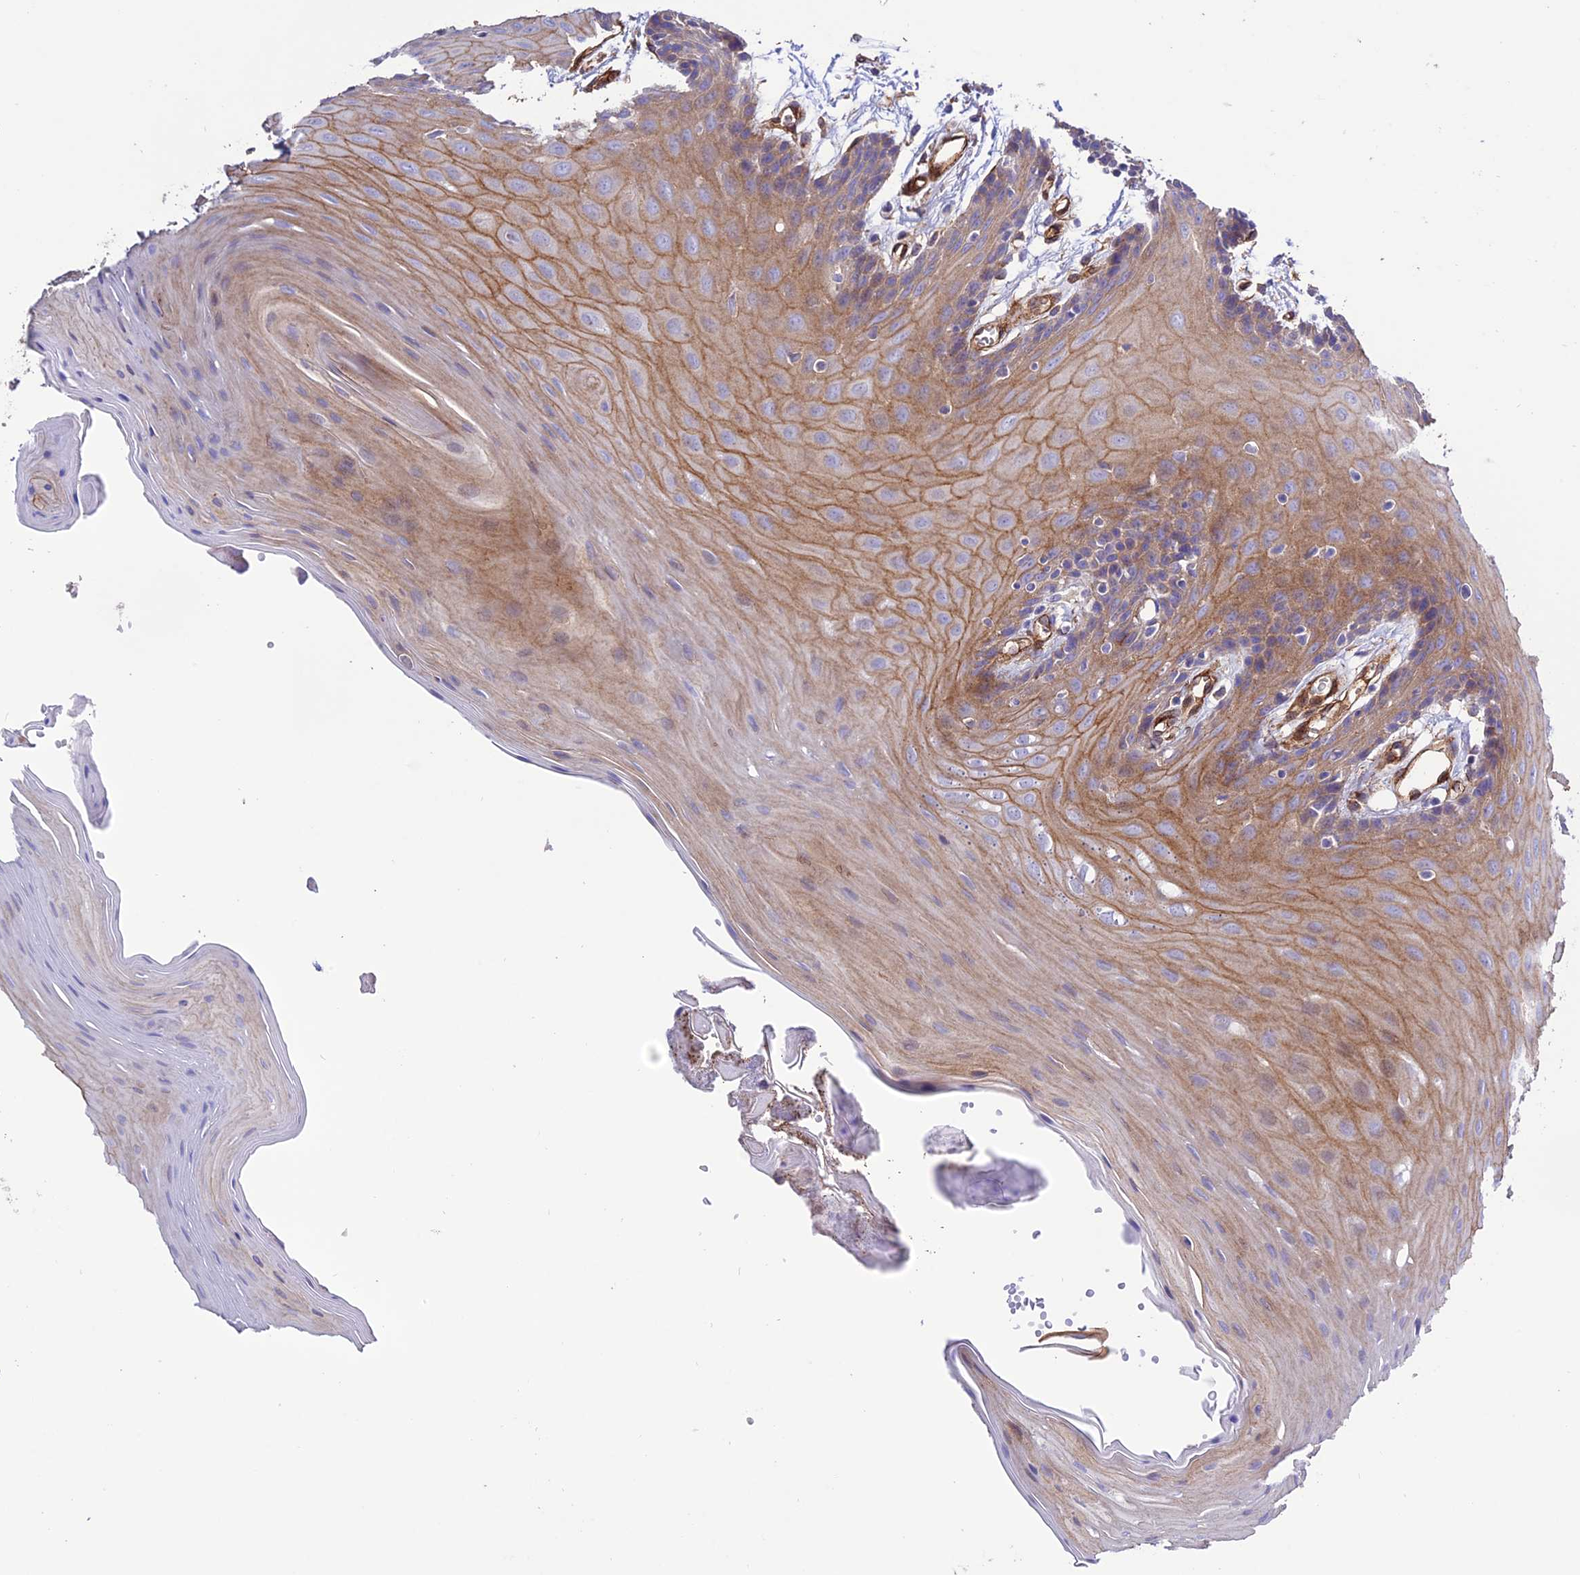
{"staining": {"intensity": "moderate", "quantity": ">75%", "location": "cytoplasmic/membranous"}, "tissue": "oral mucosa", "cell_type": "Squamous epithelial cells", "image_type": "normal", "snomed": [{"axis": "morphology", "description": "Normal tissue, NOS"}, {"axis": "morphology", "description": "Squamous cell carcinoma, NOS"}, {"axis": "topography", "description": "Skeletal muscle"}, {"axis": "topography", "description": "Oral tissue"}, {"axis": "topography", "description": "Salivary gland"}, {"axis": "topography", "description": "Head-Neck"}], "caption": "A medium amount of moderate cytoplasmic/membranous positivity is present in approximately >75% of squamous epithelial cells in benign oral mucosa. Nuclei are stained in blue.", "gene": "REX1BD", "patient": {"sex": "male", "age": 54}}